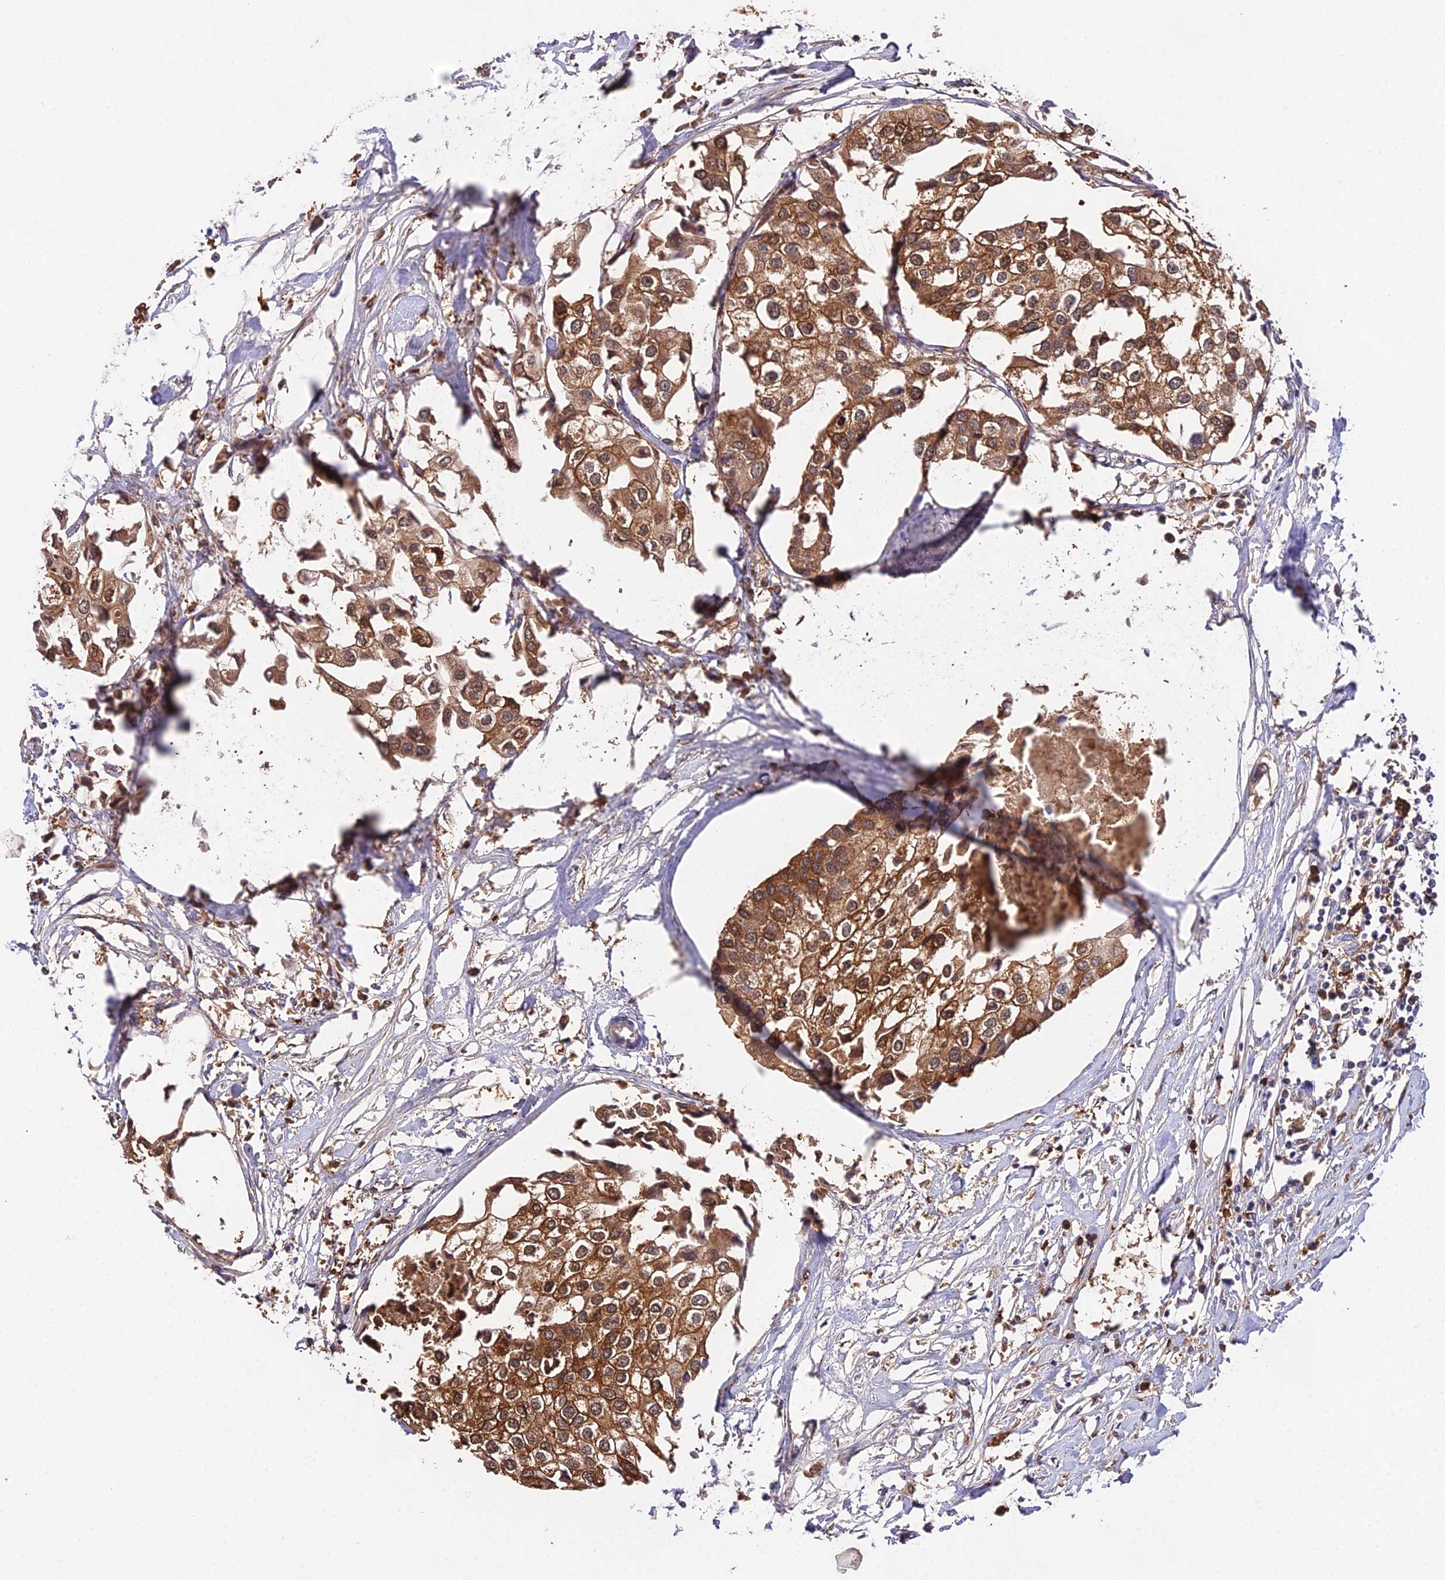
{"staining": {"intensity": "strong", "quantity": ">75%", "location": "cytoplasmic/membranous"}, "tissue": "urothelial cancer", "cell_type": "Tumor cells", "image_type": "cancer", "snomed": [{"axis": "morphology", "description": "Urothelial carcinoma, High grade"}, {"axis": "topography", "description": "Urinary bladder"}], "caption": "A brown stain highlights strong cytoplasmic/membranous expression of a protein in human high-grade urothelial carcinoma tumor cells.", "gene": "FBP1", "patient": {"sex": "male", "age": 64}}